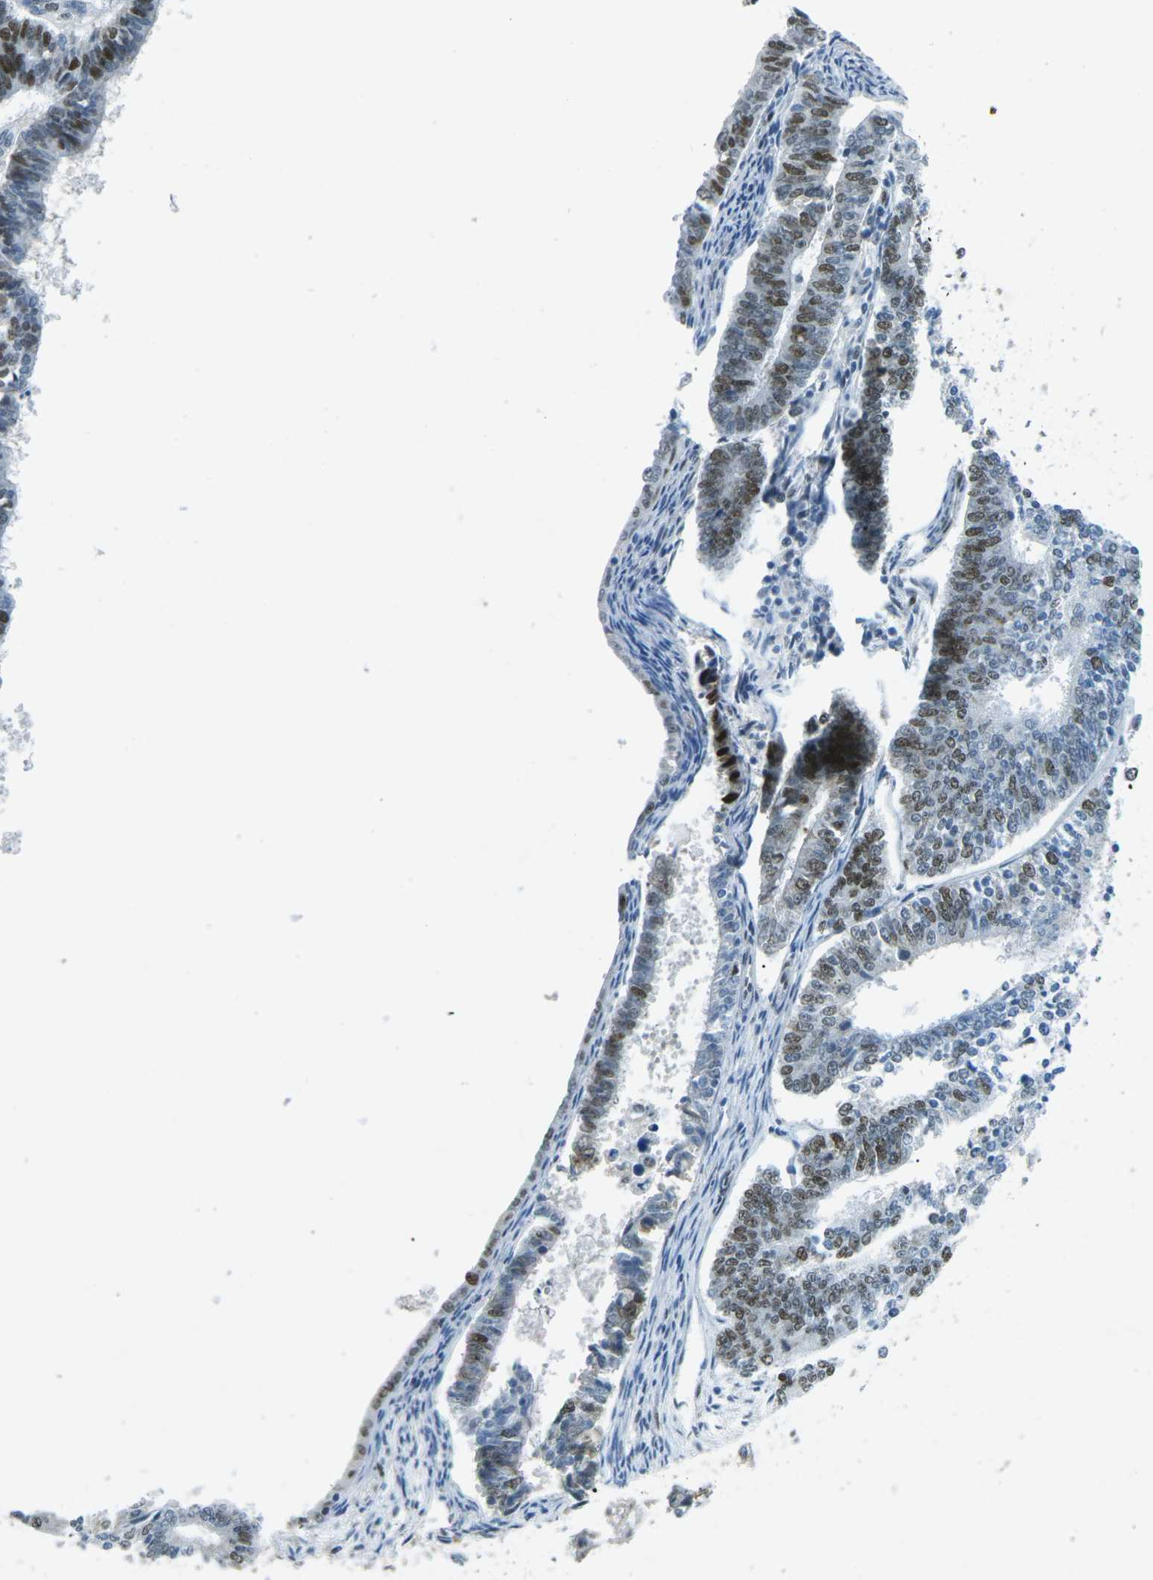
{"staining": {"intensity": "moderate", "quantity": ">75%", "location": "nuclear"}, "tissue": "endometrial cancer", "cell_type": "Tumor cells", "image_type": "cancer", "snomed": [{"axis": "morphology", "description": "Adenocarcinoma, NOS"}, {"axis": "topography", "description": "Endometrium"}], "caption": "This photomicrograph reveals immunohistochemistry staining of adenocarcinoma (endometrial), with medium moderate nuclear staining in approximately >75% of tumor cells.", "gene": "RB1", "patient": {"sex": "female", "age": 70}}